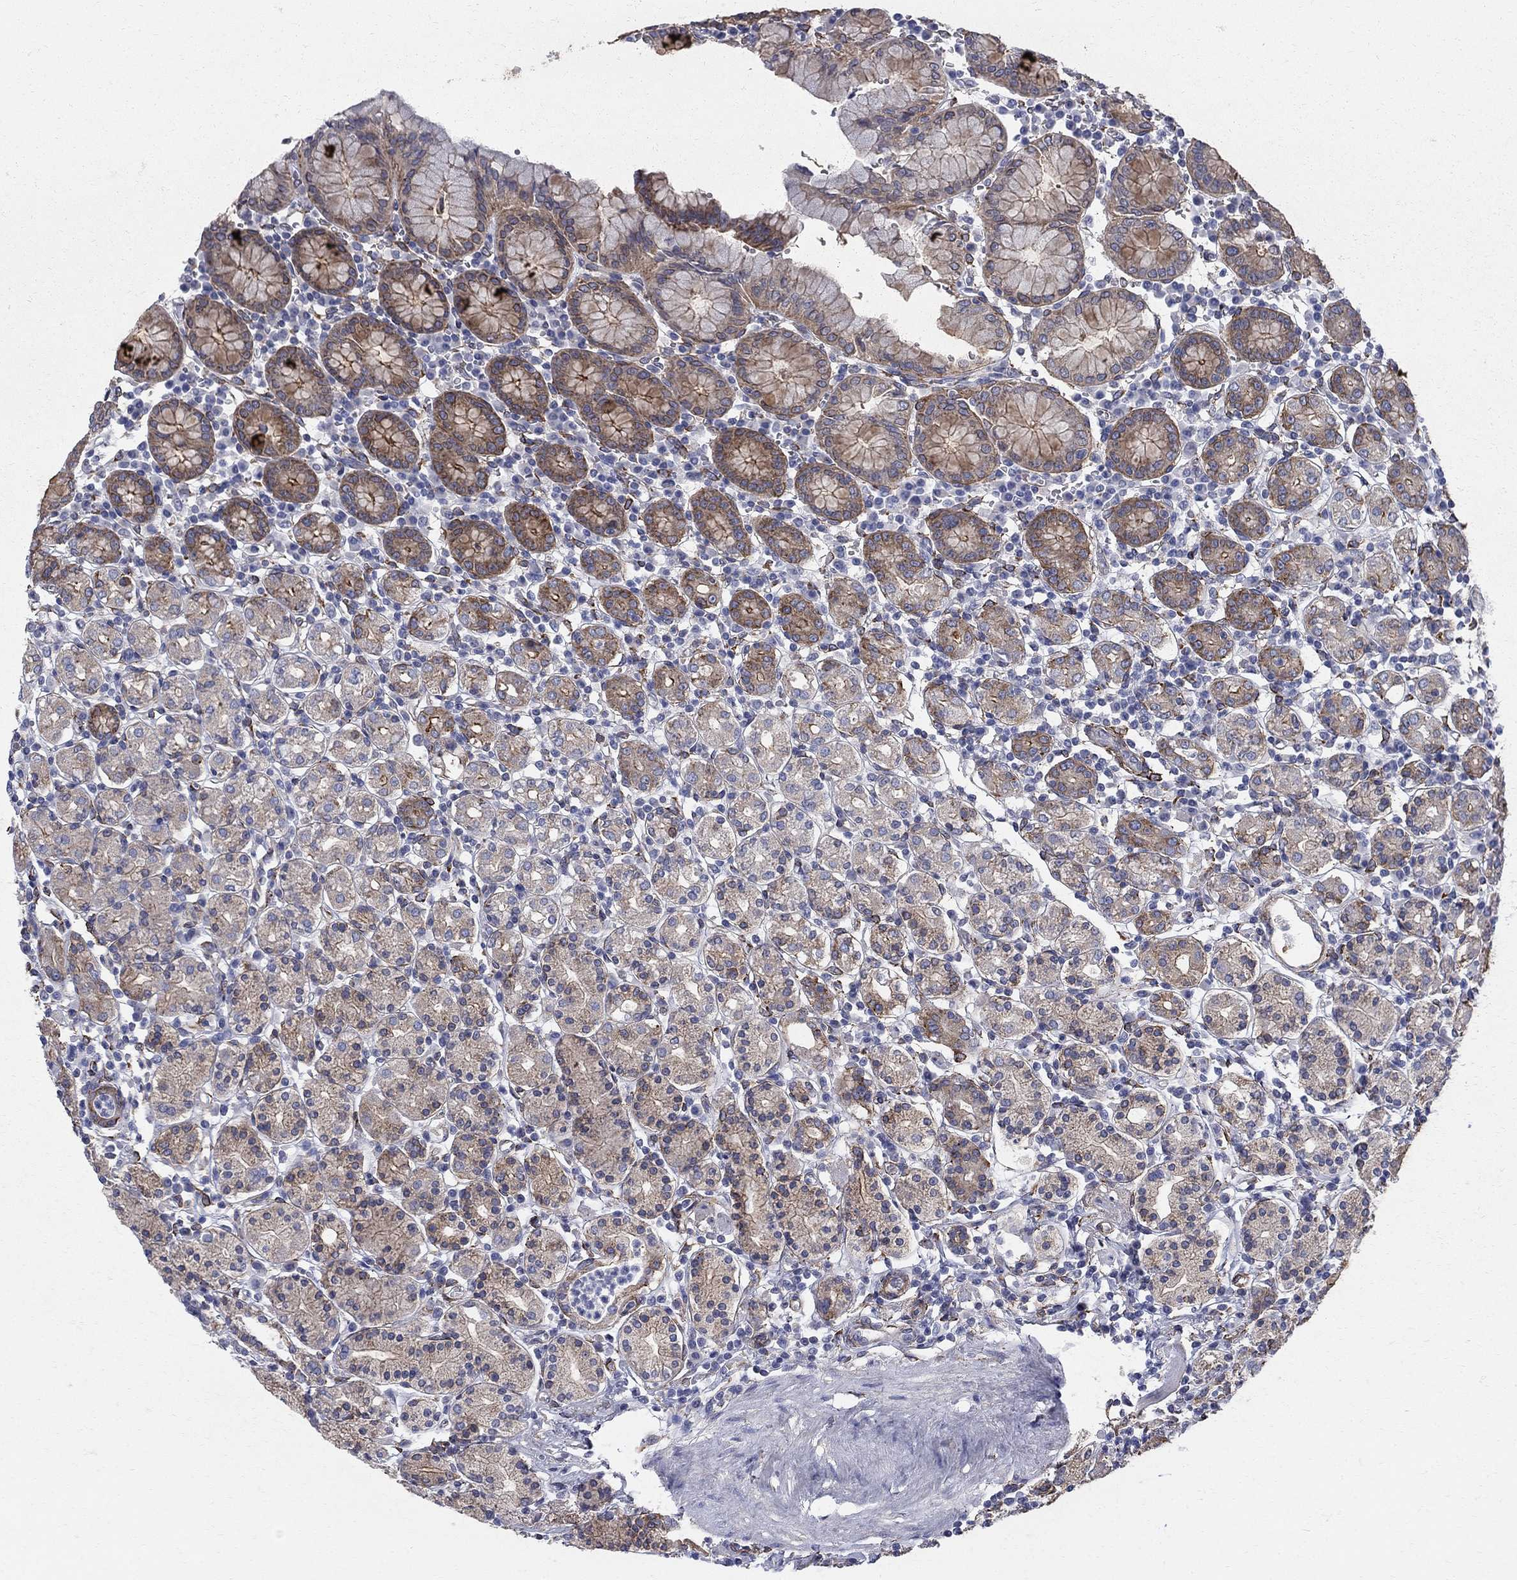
{"staining": {"intensity": "moderate", "quantity": "<25%", "location": "cytoplasmic/membranous"}, "tissue": "stomach", "cell_type": "Glandular cells", "image_type": "normal", "snomed": [{"axis": "morphology", "description": "Normal tissue, NOS"}, {"axis": "topography", "description": "Stomach, upper"}, {"axis": "topography", "description": "Stomach"}], "caption": "This micrograph shows immunohistochemistry (IHC) staining of normal human stomach, with low moderate cytoplasmic/membranous expression in approximately <25% of glandular cells.", "gene": "SEPTIN8", "patient": {"sex": "male", "age": 62}}